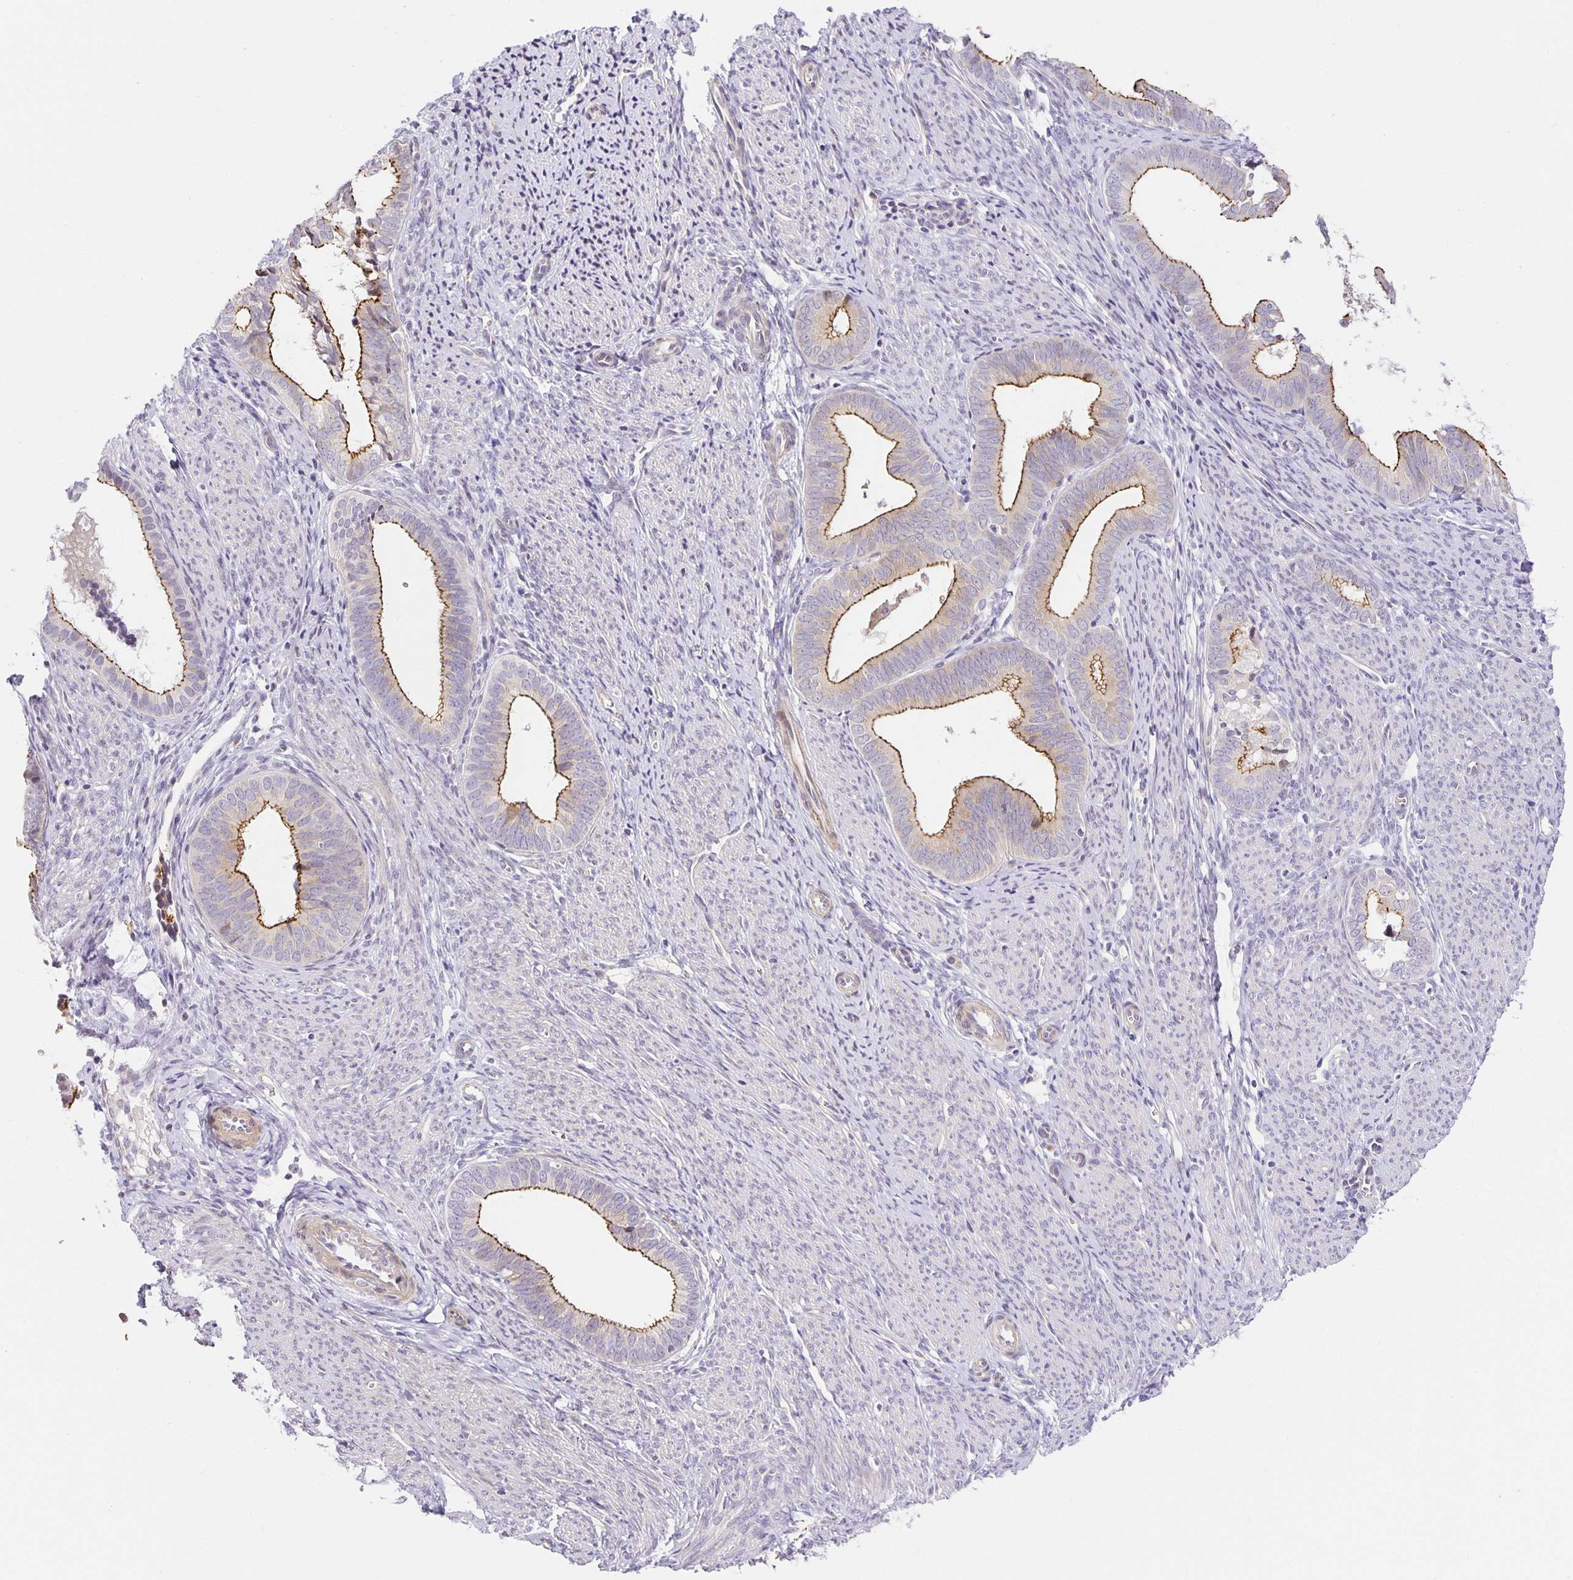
{"staining": {"intensity": "moderate", "quantity": "25%-75%", "location": "cytoplasmic/membranous"}, "tissue": "endometrial cancer", "cell_type": "Tumor cells", "image_type": "cancer", "snomed": [{"axis": "morphology", "description": "Adenocarcinoma, NOS"}, {"axis": "topography", "description": "Endometrium"}], "caption": "Endometrial cancer (adenocarcinoma) stained for a protein displays moderate cytoplasmic/membranous positivity in tumor cells.", "gene": "TJP3", "patient": {"sex": "female", "age": 75}}